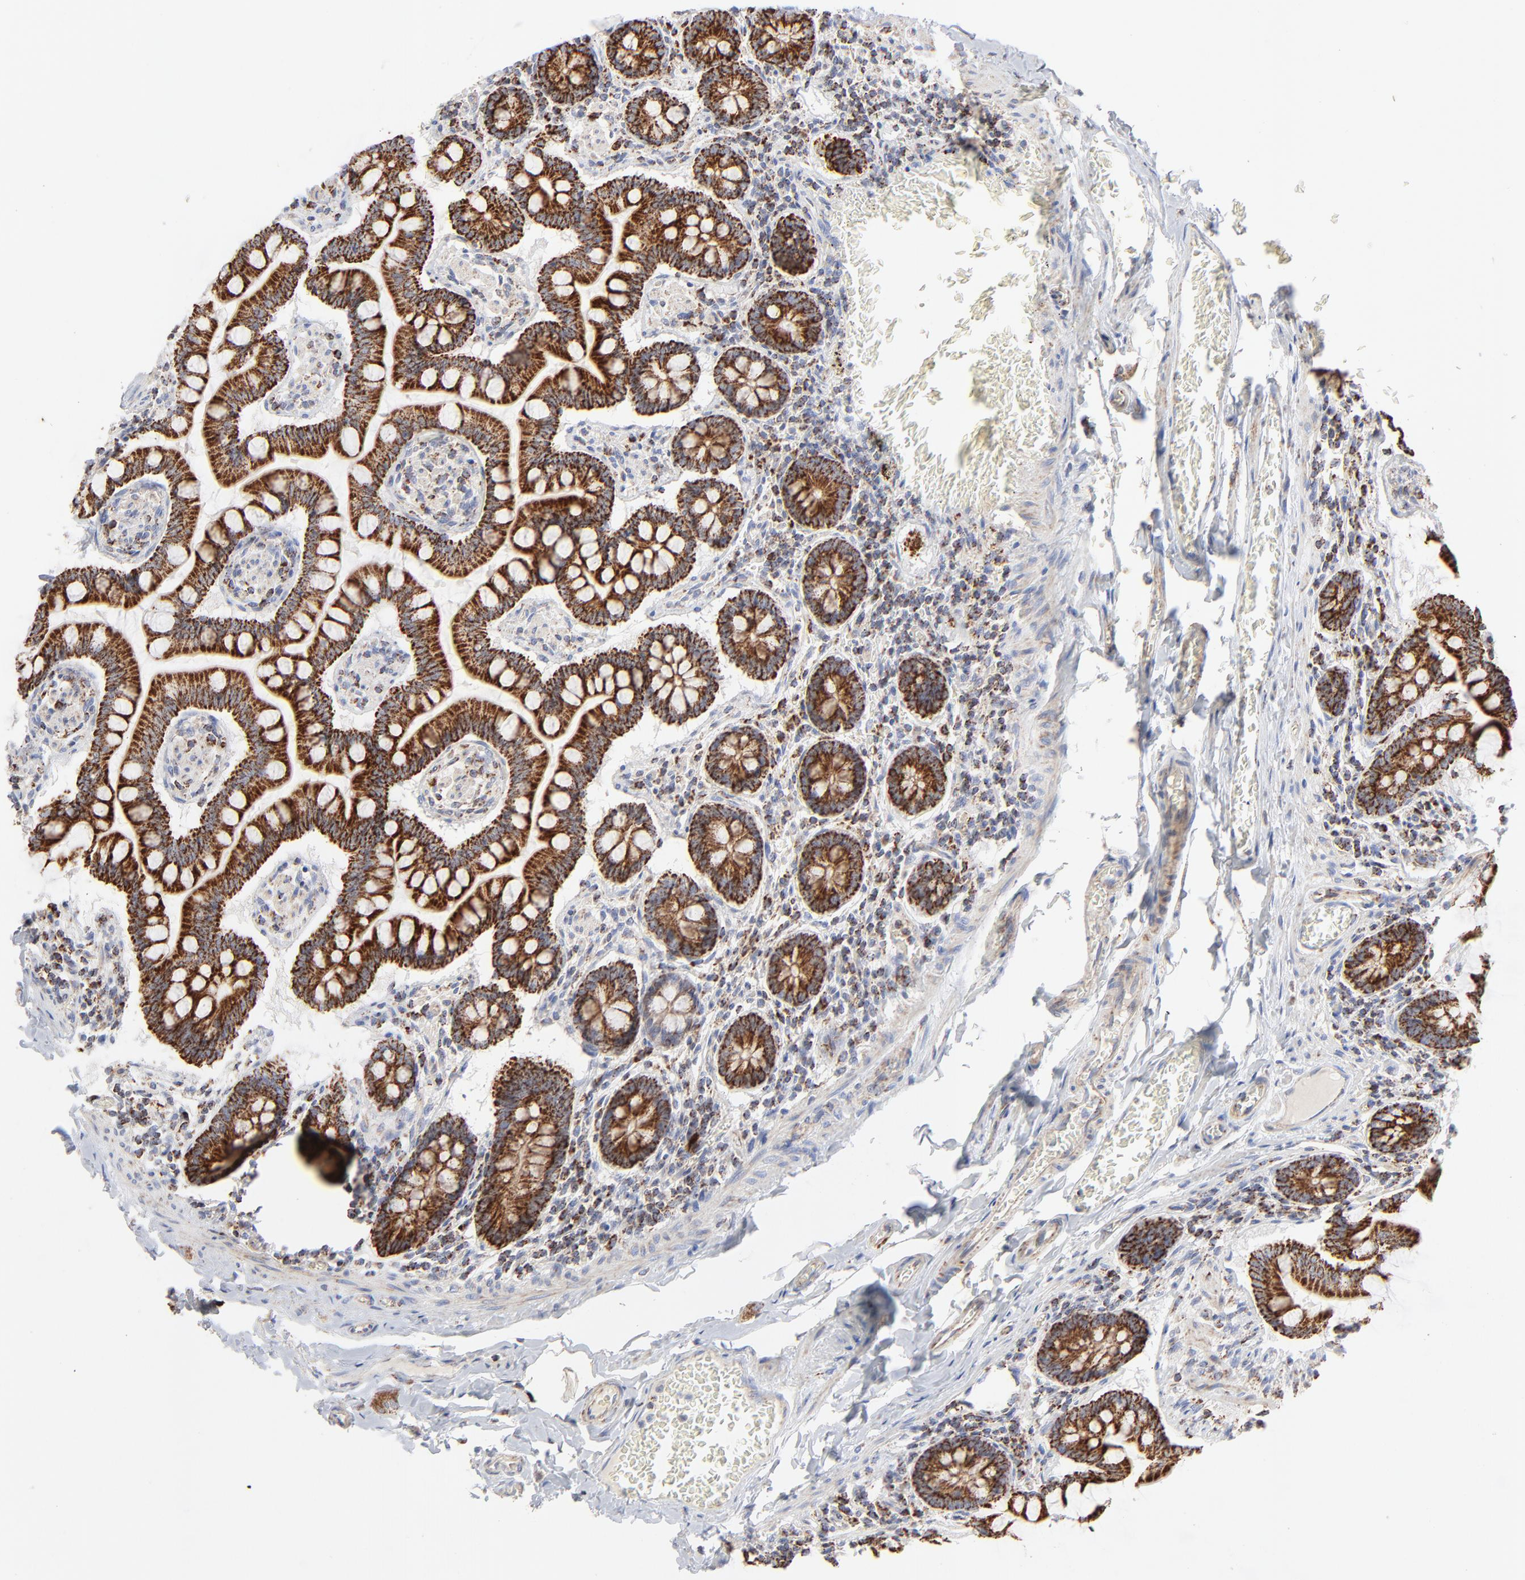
{"staining": {"intensity": "strong", "quantity": ">75%", "location": "cytoplasmic/membranous"}, "tissue": "small intestine", "cell_type": "Glandular cells", "image_type": "normal", "snomed": [{"axis": "morphology", "description": "Normal tissue, NOS"}, {"axis": "topography", "description": "Small intestine"}], "caption": "Protein staining of unremarkable small intestine shows strong cytoplasmic/membranous expression in approximately >75% of glandular cells. (DAB (3,3'-diaminobenzidine) = brown stain, brightfield microscopy at high magnification).", "gene": "ASB3", "patient": {"sex": "male", "age": 41}}